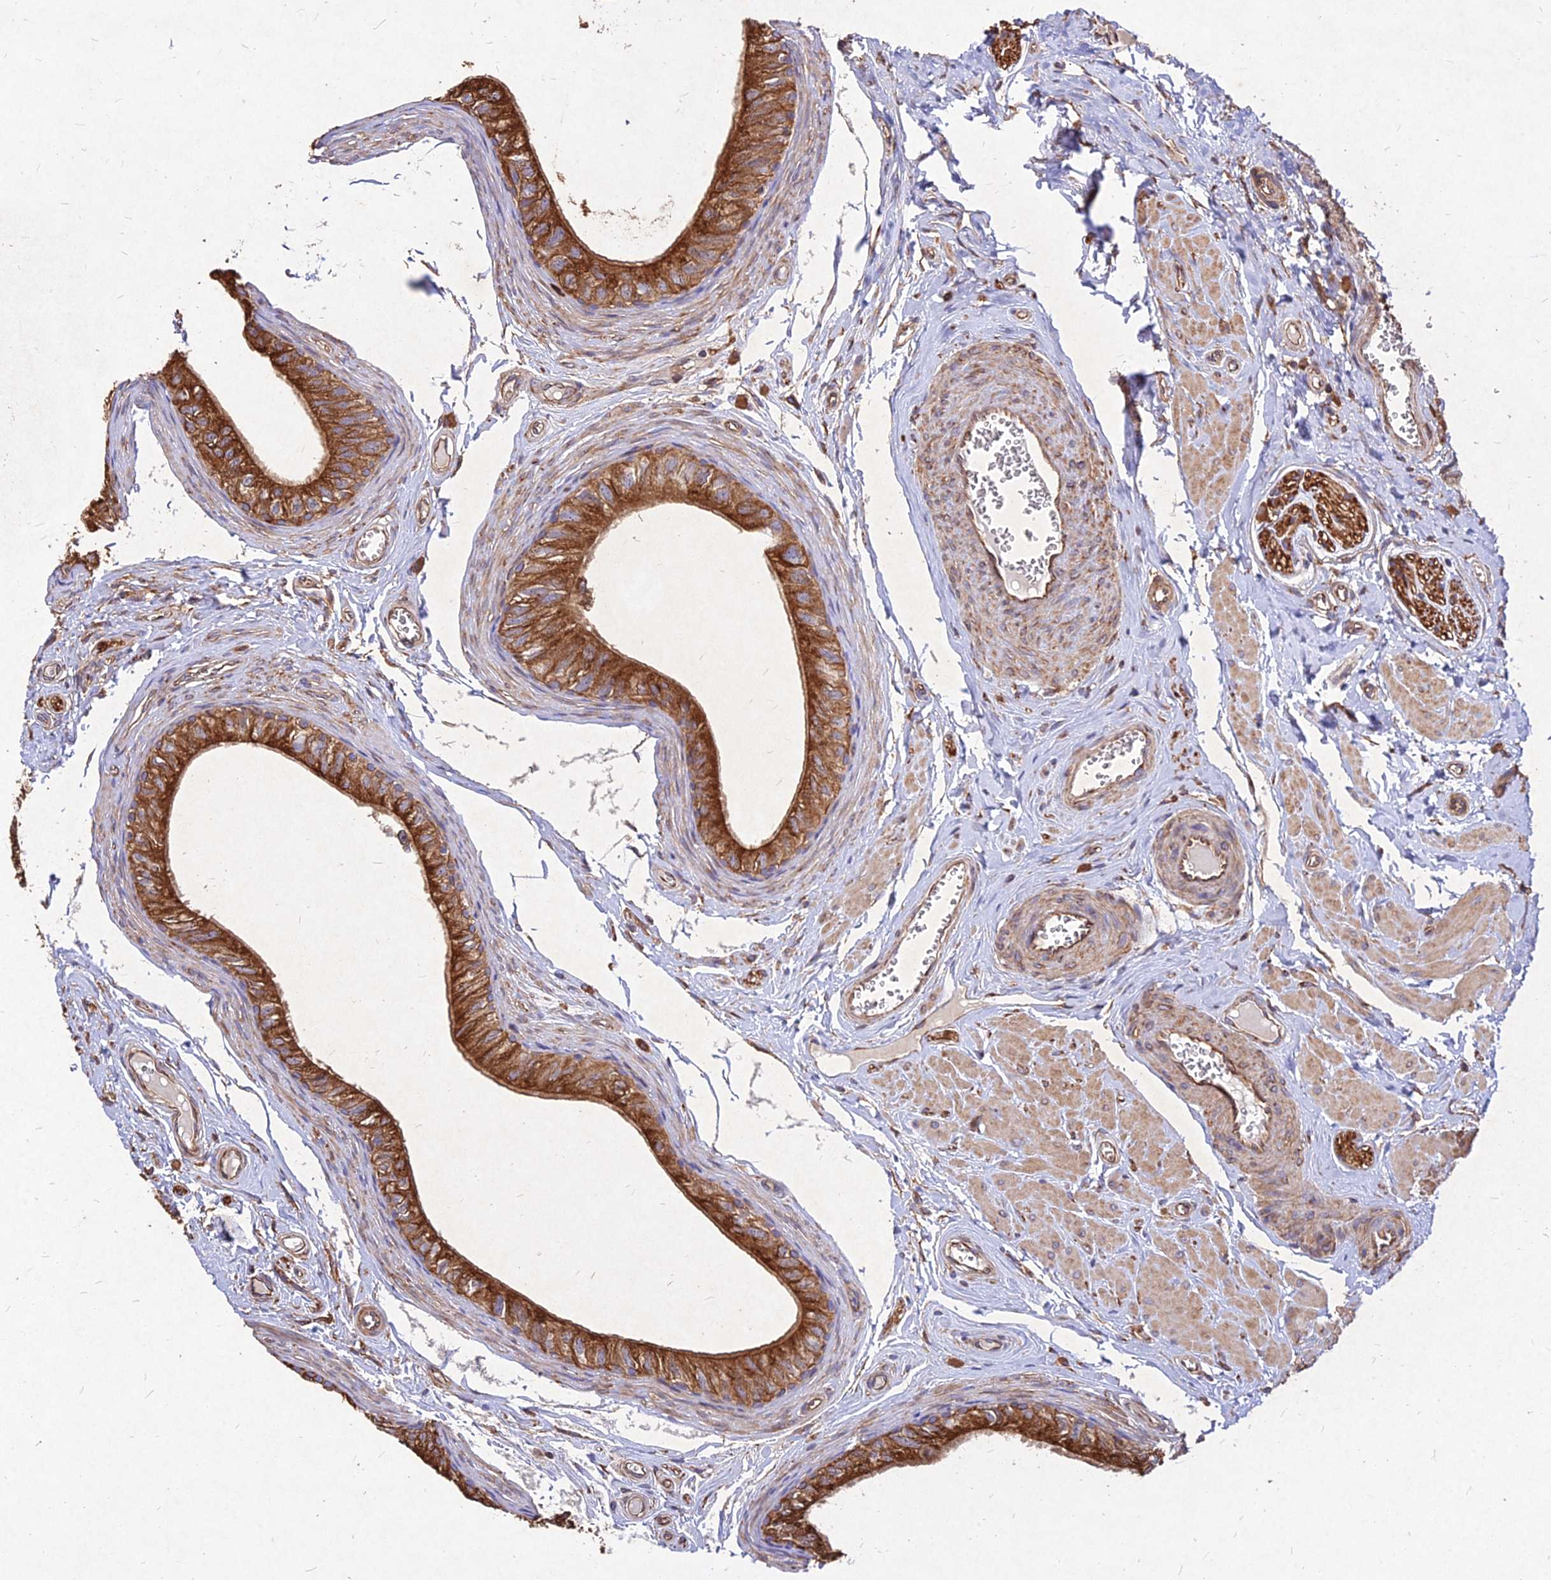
{"staining": {"intensity": "strong", "quantity": ">75%", "location": "cytoplasmic/membranous"}, "tissue": "epididymis", "cell_type": "Glandular cells", "image_type": "normal", "snomed": [{"axis": "morphology", "description": "Normal tissue, NOS"}, {"axis": "topography", "description": "Epididymis"}], "caption": "Immunohistochemistry (IHC) image of benign epididymis: epididymis stained using immunohistochemistry (IHC) demonstrates high levels of strong protein expression localized specifically in the cytoplasmic/membranous of glandular cells, appearing as a cytoplasmic/membranous brown color.", "gene": "SKA1", "patient": {"sex": "male", "age": 42}}